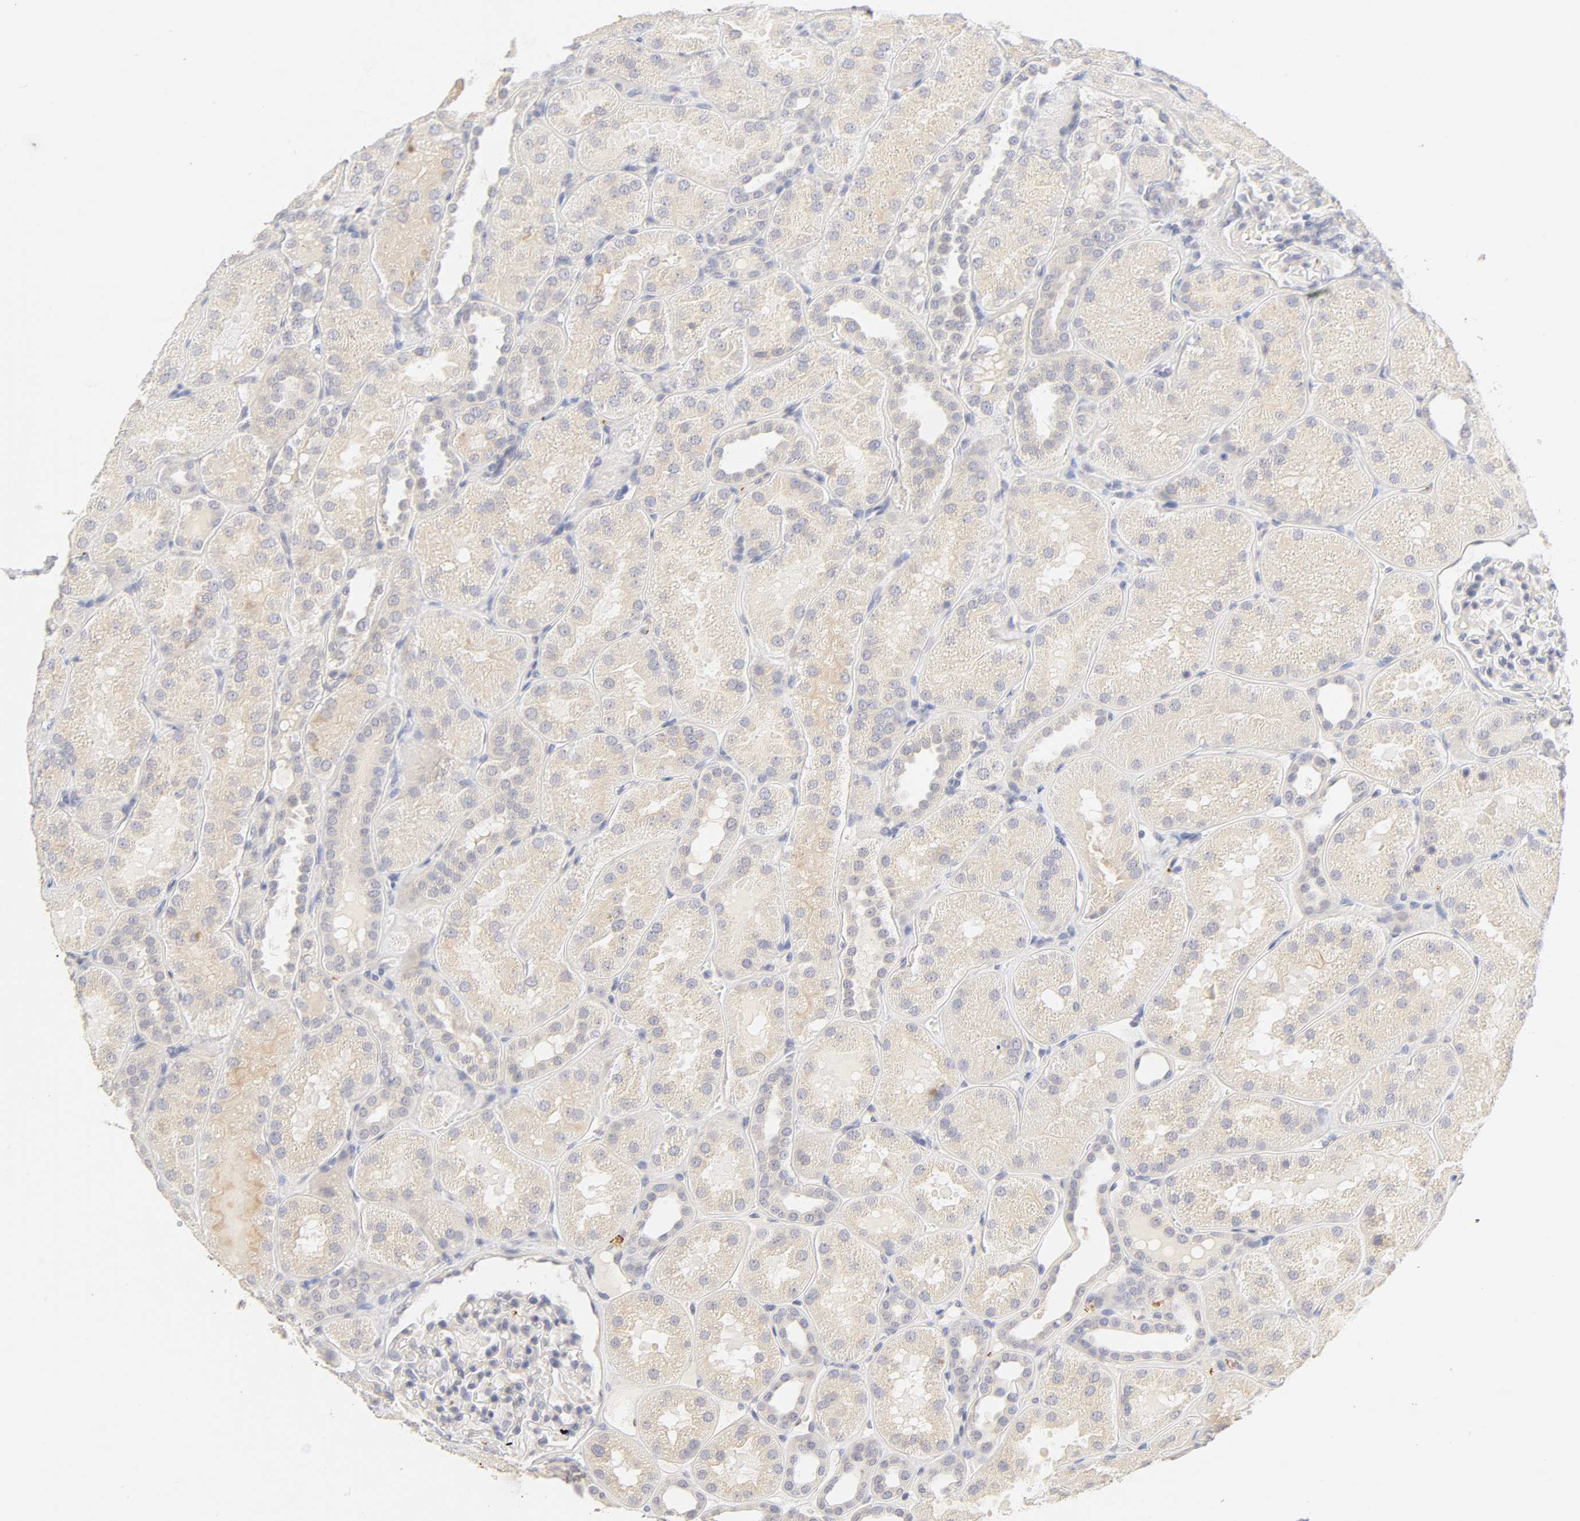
{"staining": {"intensity": "negative", "quantity": "none", "location": "none"}, "tissue": "kidney", "cell_type": "Cells in glomeruli", "image_type": "normal", "snomed": [{"axis": "morphology", "description": "Normal tissue, NOS"}, {"axis": "topography", "description": "Kidney"}], "caption": "Immunohistochemistry image of benign human kidney stained for a protein (brown), which displays no expression in cells in glomeruli. (Immunohistochemistry, brightfield microscopy, high magnification).", "gene": "CYP4B1", "patient": {"sex": "male", "age": 28}}